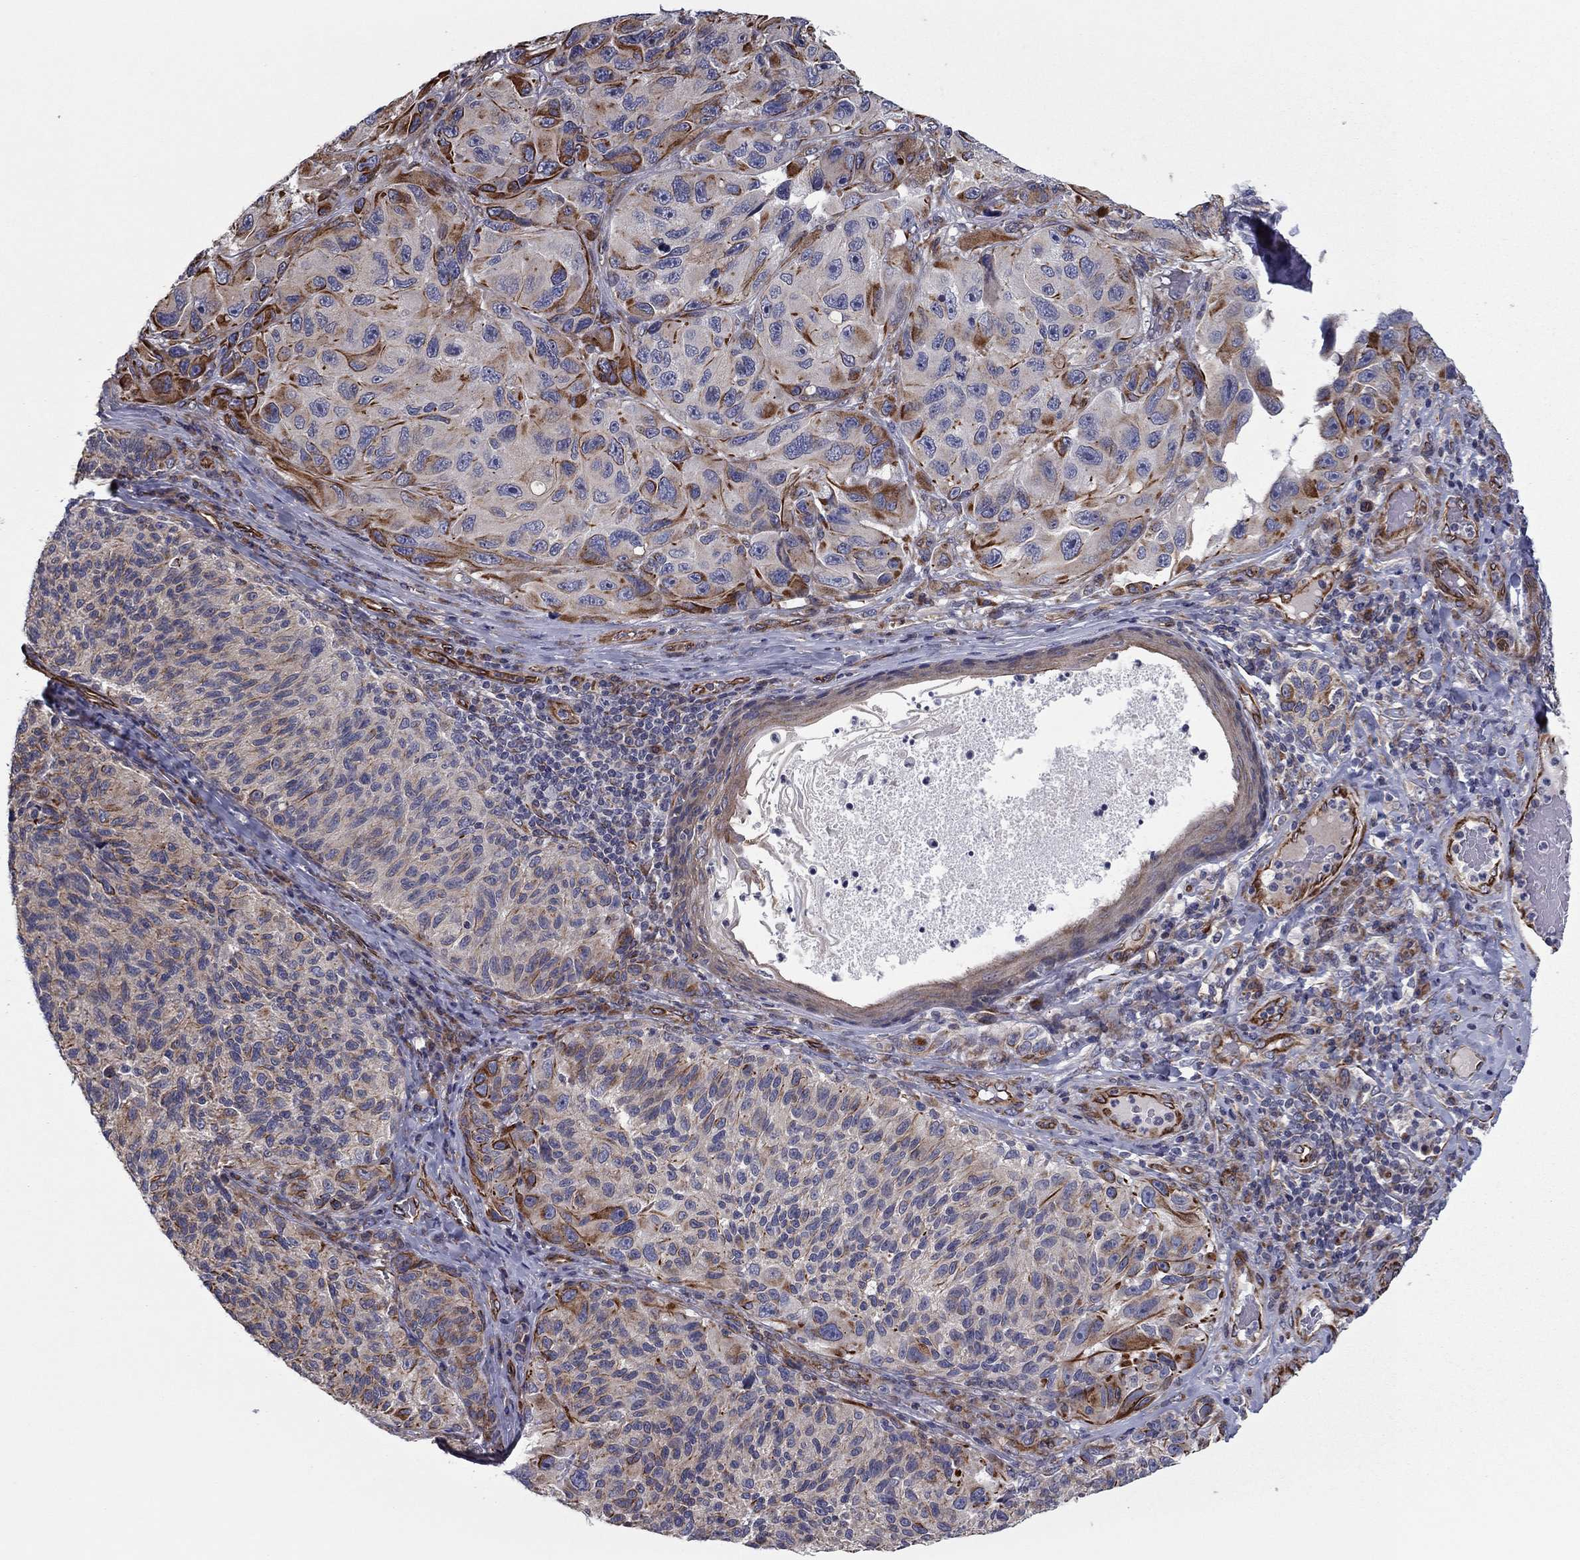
{"staining": {"intensity": "strong", "quantity": "<25%", "location": "cytoplasmic/membranous"}, "tissue": "melanoma", "cell_type": "Tumor cells", "image_type": "cancer", "snomed": [{"axis": "morphology", "description": "Malignant melanoma, NOS"}, {"axis": "topography", "description": "Skin"}], "caption": "Immunohistochemical staining of human malignant melanoma demonstrates medium levels of strong cytoplasmic/membranous staining in about <25% of tumor cells. The staining is performed using DAB (3,3'-diaminobenzidine) brown chromogen to label protein expression. The nuclei are counter-stained blue using hematoxylin.", "gene": "CLSTN1", "patient": {"sex": "female", "age": 73}}